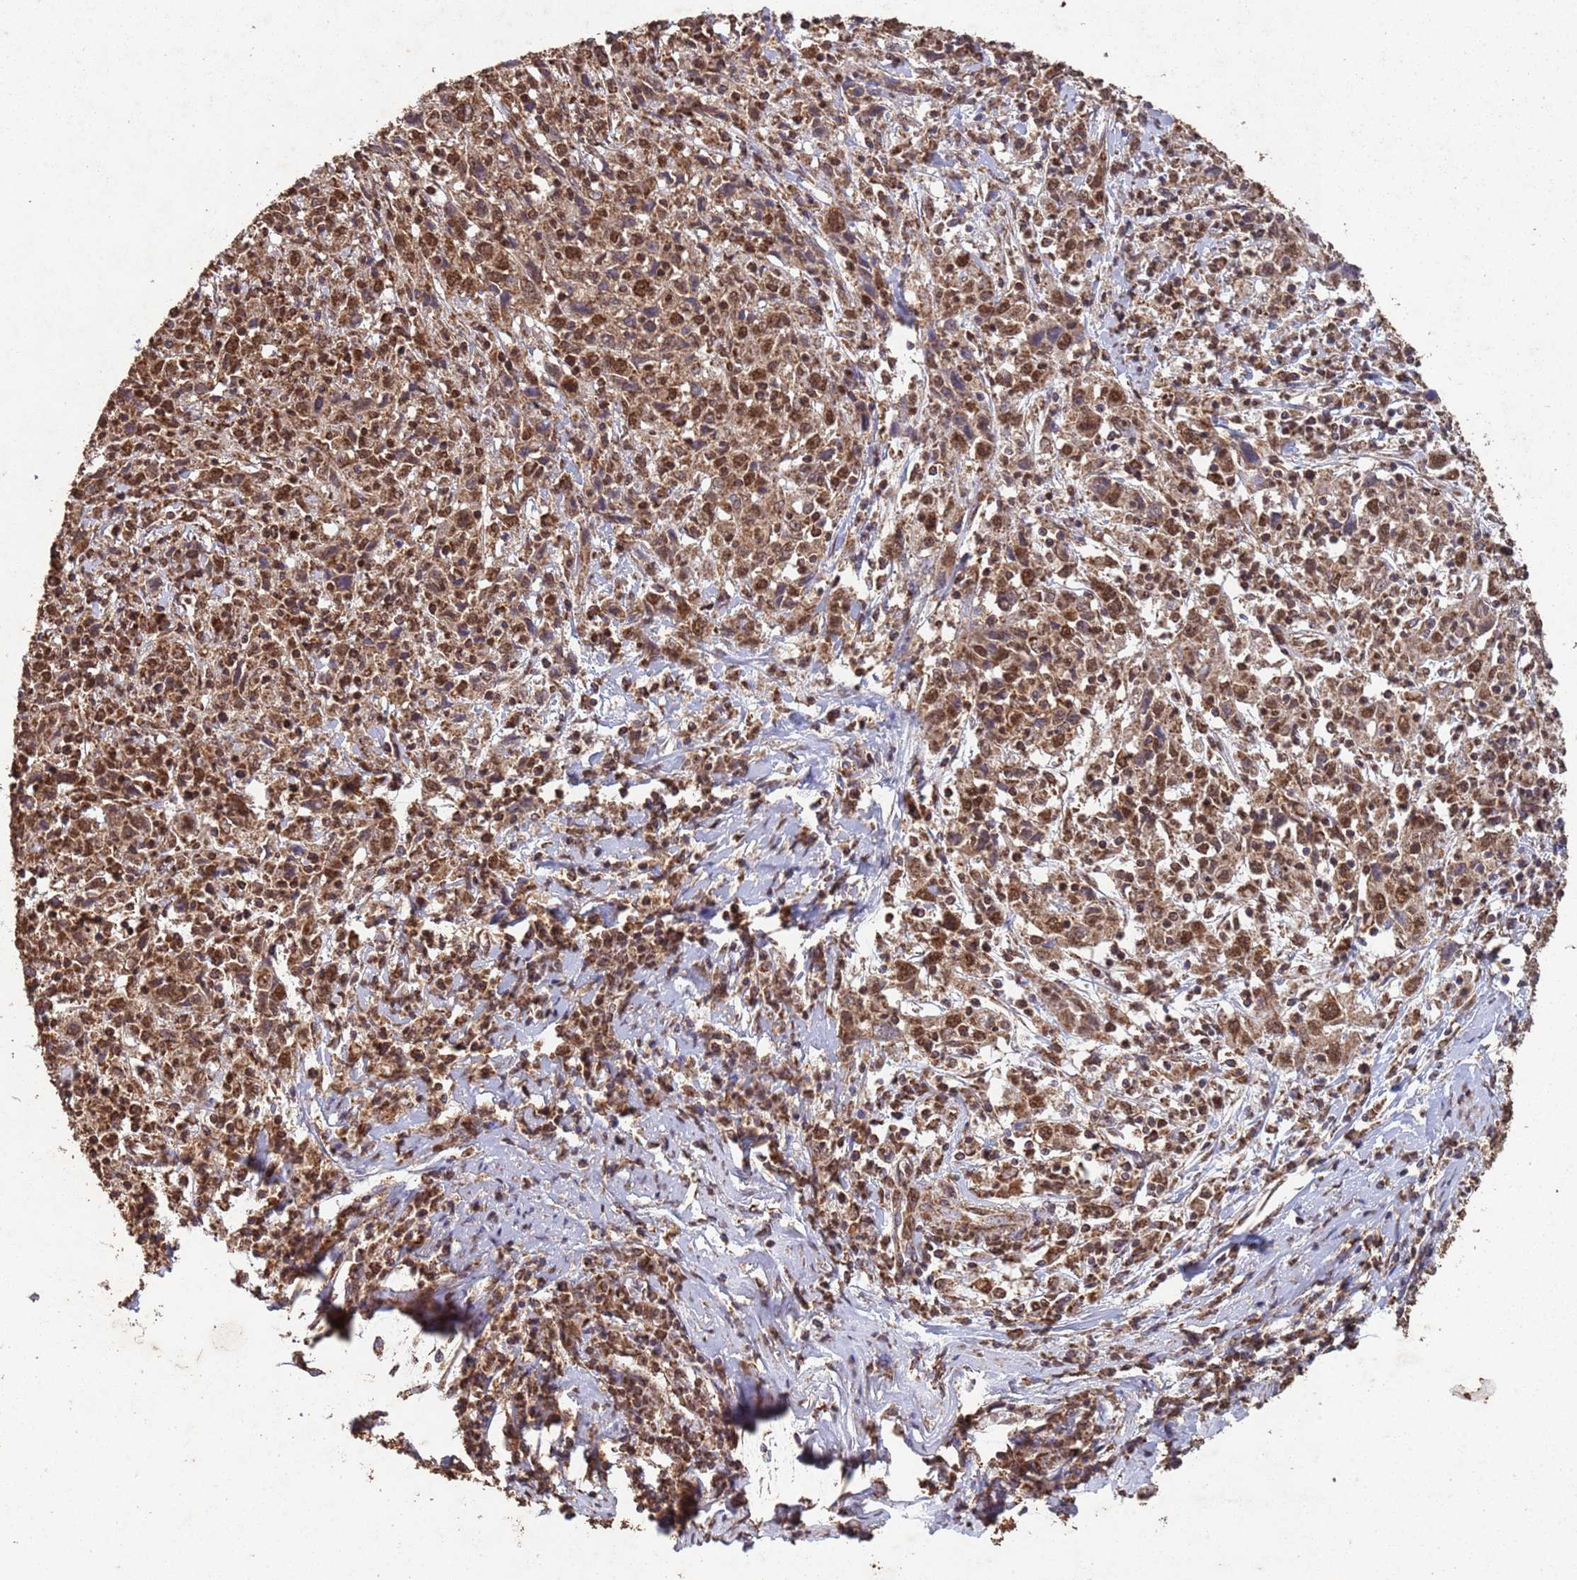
{"staining": {"intensity": "strong", "quantity": ">75%", "location": "nuclear"}, "tissue": "cervical cancer", "cell_type": "Tumor cells", "image_type": "cancer", "snomed": [{"axis": "morphology", "description": "Squamous cell carcinoma, NOS"}, {"axis": "topography", "description": "Cervix"}], "caption": "Cervical cancer (squamous cell carcinoma) stained with DAB (3,3'-diaminobenzidine) IHC demonstrates high levels of strong nuclear expression in approximately >75% of tumor cells. The staining is performed using DAB (3,3'-diaminobenzidine) brown chromogen to label protein expression. The nuclei are counter-stained blue using hematoxylin.", "gene": "HDAC10", "patient": {"sex": "female", "age": 46}}